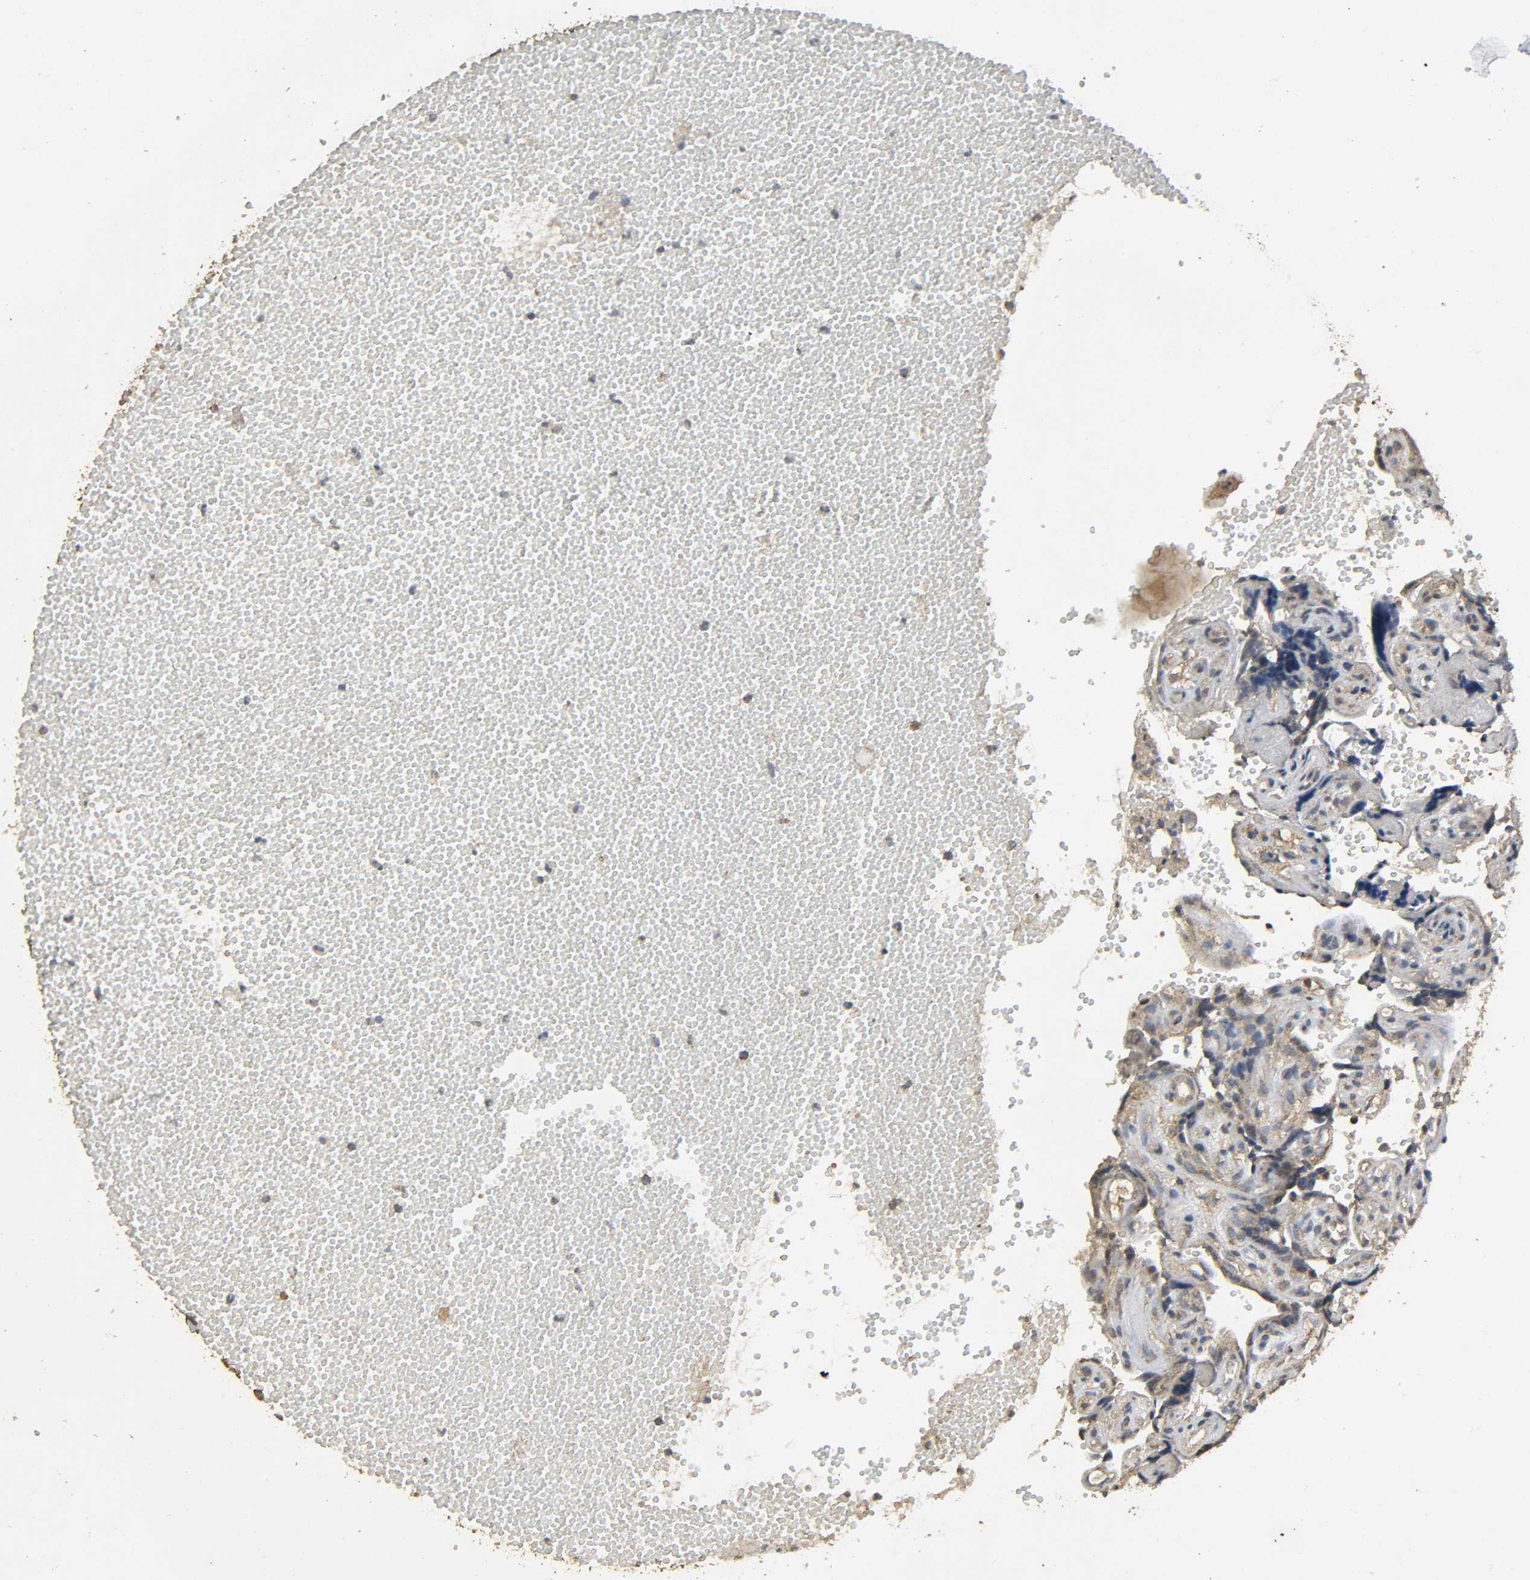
{"staining": {"intensity": "moderate", "quantity": ">75%", "location": "cytoplasmic/membranous"}, "tissue": "placenta", "cell_type": "Decidual cells", "image_type": "normal", "snomed": [{"axis": "morphology", "description": "Normal tissue, NOS"}, {"axis": "topography", "description": "Placenta"}], "caption": "High-power microscopy captured an IHC micrograph of benign placenta, revealing moderate cytoplasmic/membranous expression in about >75% of decidual cells.", "gene": "DDX6", "patient": {"sex": "female", "age": 30}}